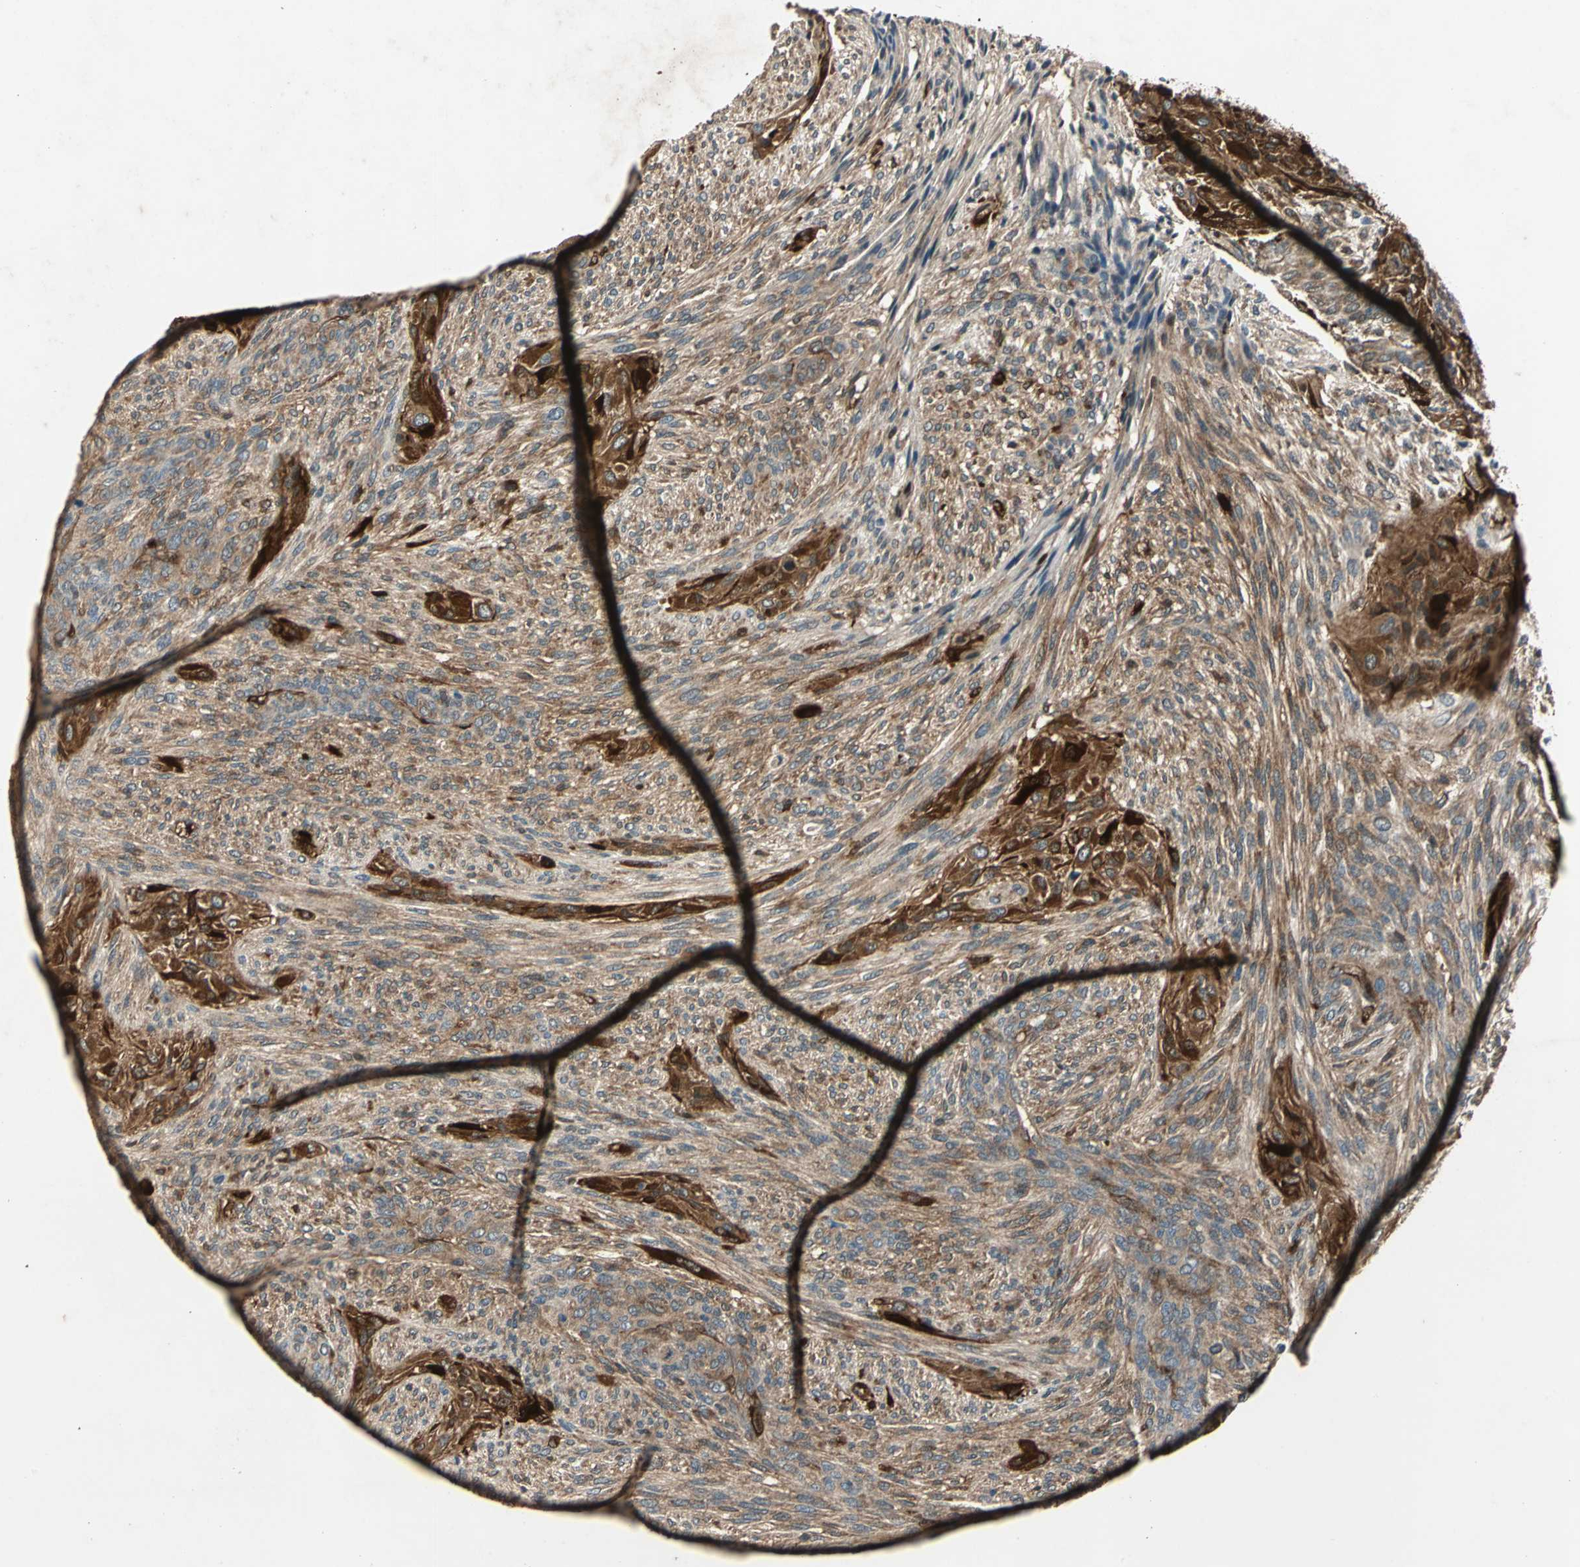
{"staining": {"intensity": "moderate", "quantity": ">75%", "location": "cytoplasmic/membranous"}, "tissue": "glioma", "cell_type": "Tumor cells", "image_type": "cancer", "snomed": [{"axis": "morphology", "description": "Glioma, malignant, High grade"}, {"axis": "topography", "description": "Cerebral cortex"}], "caption": "High-magnification brightfield microscopy of malignant glioma (high-grade) stained with DAB (3,3'-diaminobenzidine) (brown) and counterstained with hematoxylin (blue). tumor cells exhibit moderate cytoplasmic/membranous positivity is identified in about>75% of cells.", "gene": "RRM2B", "patient": {"sex": "female", "age": 55}}